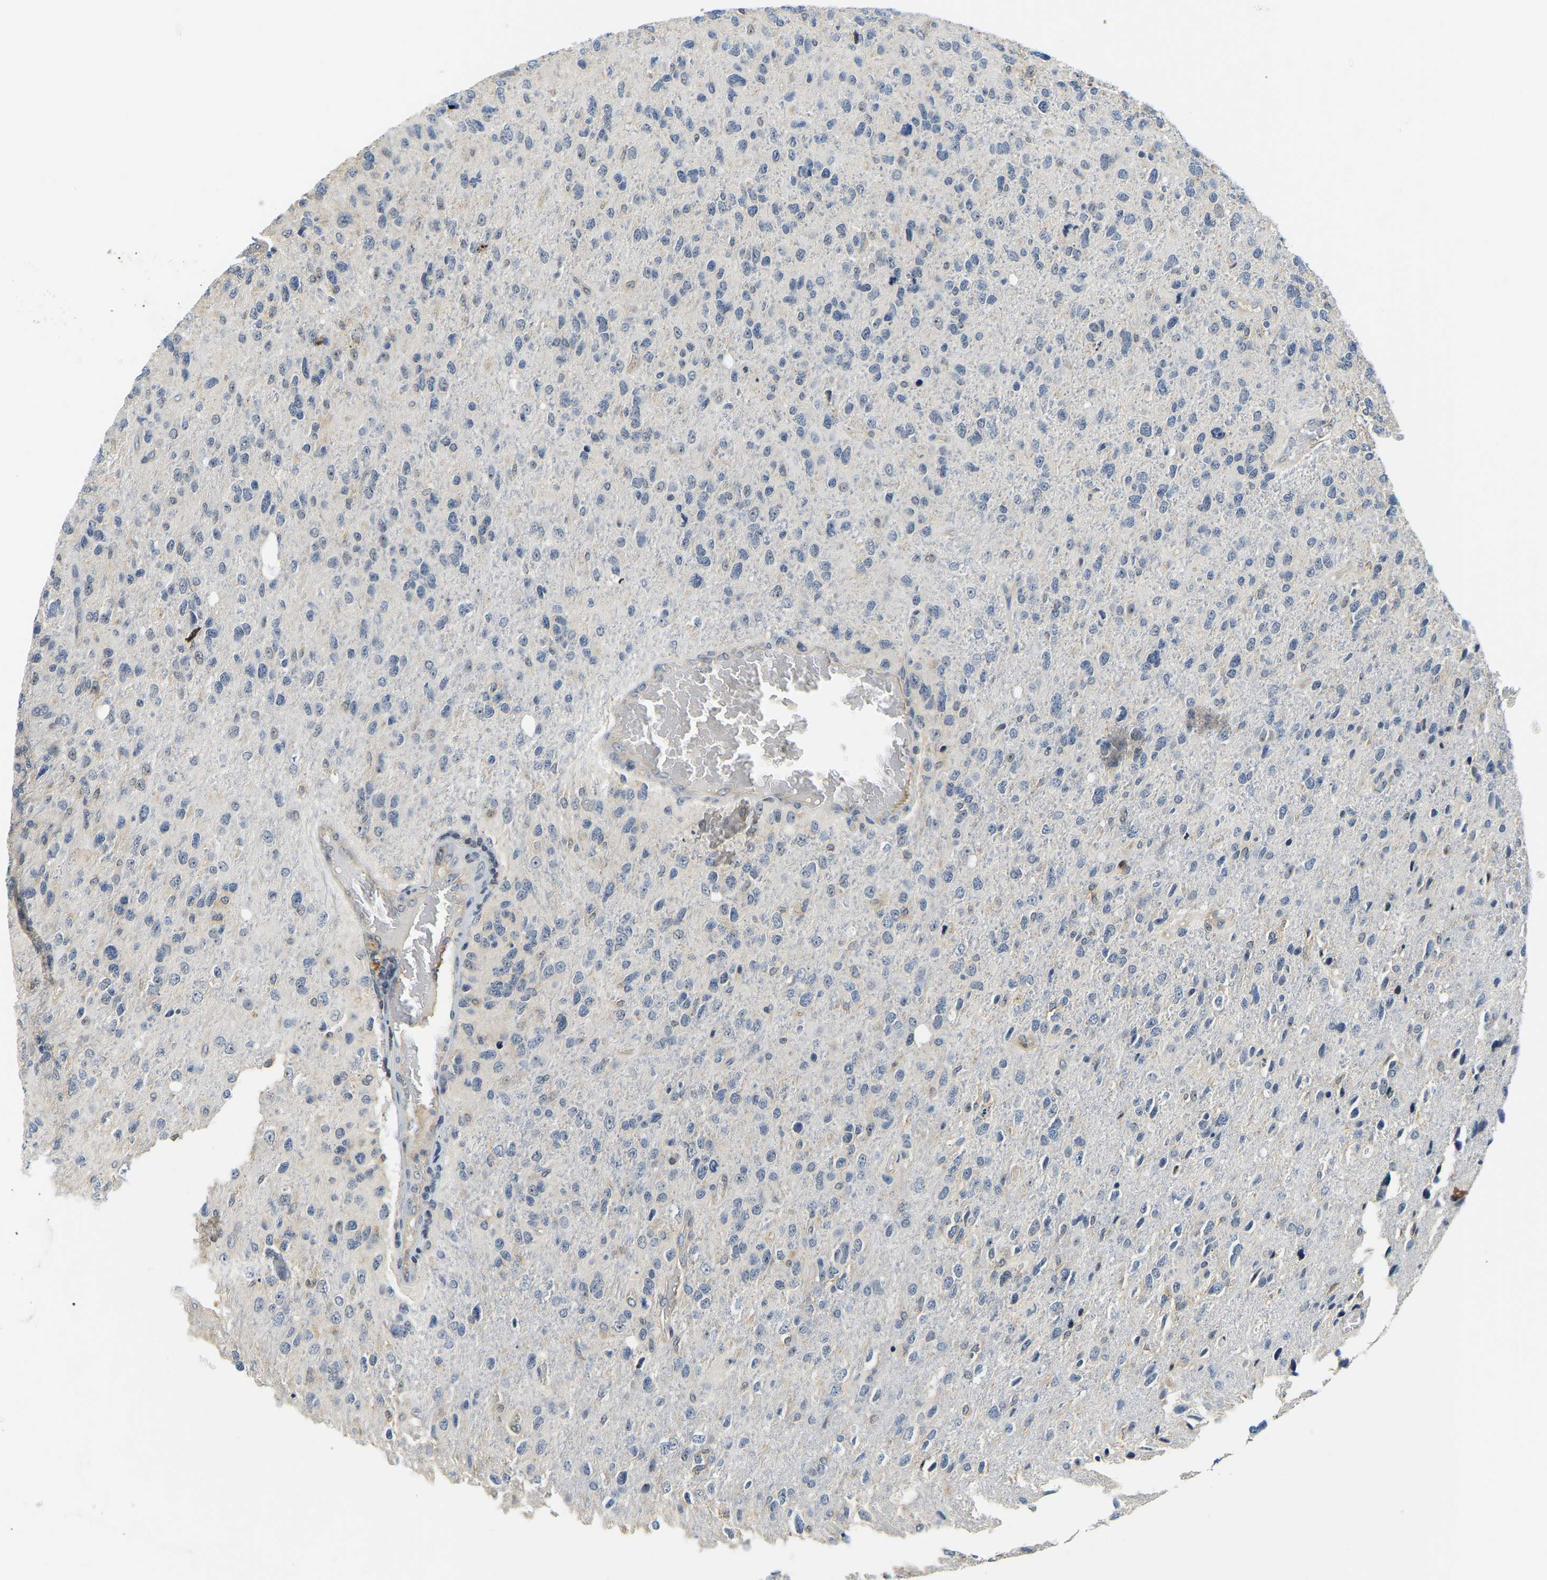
{"staining": {"intensity": "negative", "quantity": "none", "location": "none"}, "tissue": "glioma", "cell_type": "Tumor cells", "image_type": "cancer", "snomed": [{"axis": "morphology", "description": "Glioma, malignant, High grade"}, {"axis": "topography", "description": "Brain"}], "caption": "DAB immunohistochemical staining of malignant glioma (high-grade) reveals no significant expression in tumor cells.", "gene": "RRP1", "patient": {"sex": "female", "age": 58}}